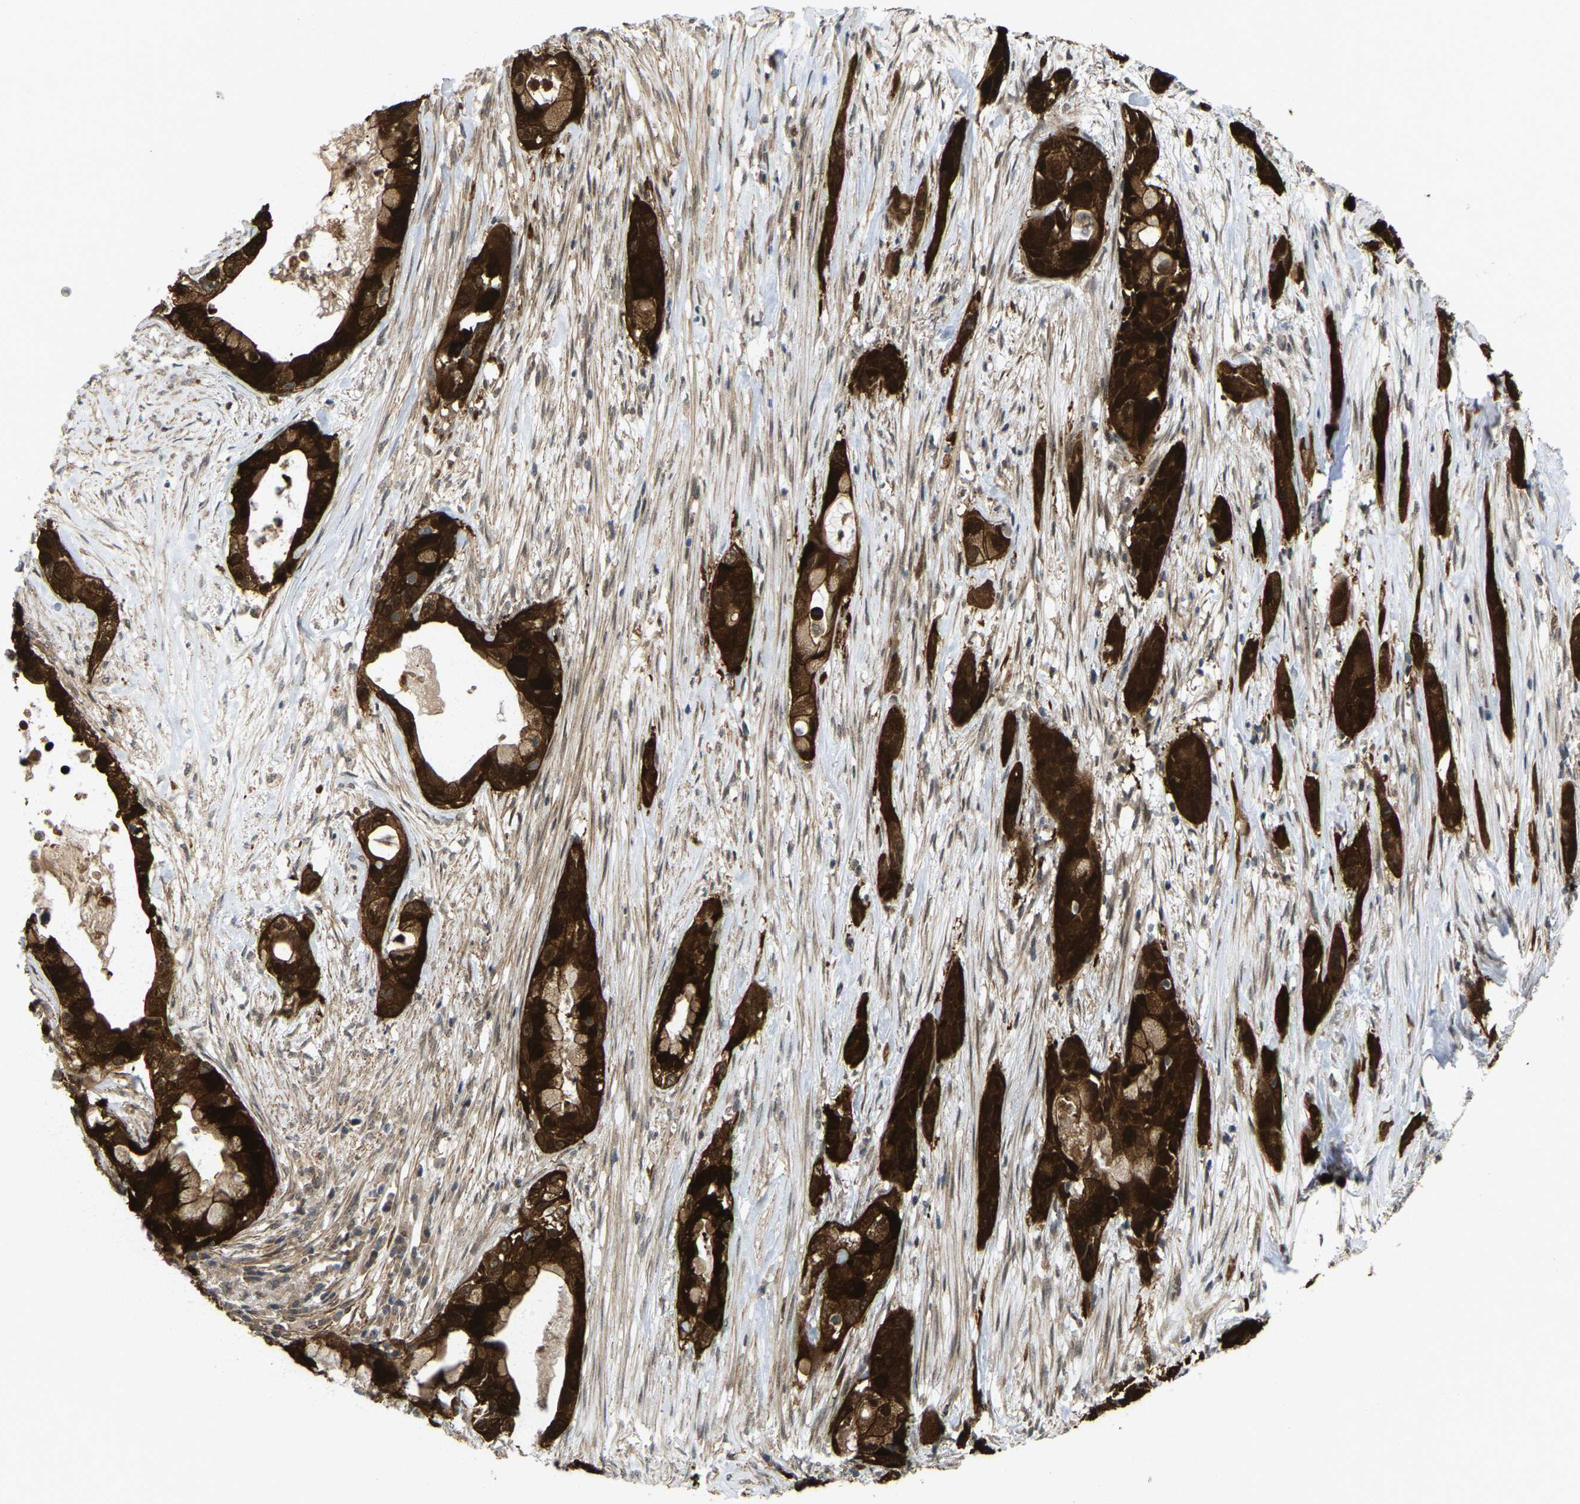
{"staining": {"intensity": "strong", "quantity": ">75%", "location": "cytoplasmic/membranous,nuclear"}, "tissue": "pancreatic cancer", "cell_type": "Tumor cells", "image_type": "cancer", "snomed": [{"axis": "morphology", "description": "Adenocarcinoma, NOS"}, {"axis": "topography", "description": "Pancreas"}], "caption": "Immunohistochemical staining of pancreatic adenocarcinoma exhibits high levels of strong cytoplasmic/membranous and nuclear protein staining in about >75% of tumor cells. Using DAB (brown) and hematoxylin (blue) stains, captured at high magnification using brightfield microscopy.", "gene": "SERPINB5", "patient": {"sex": "male", "age": 53}}